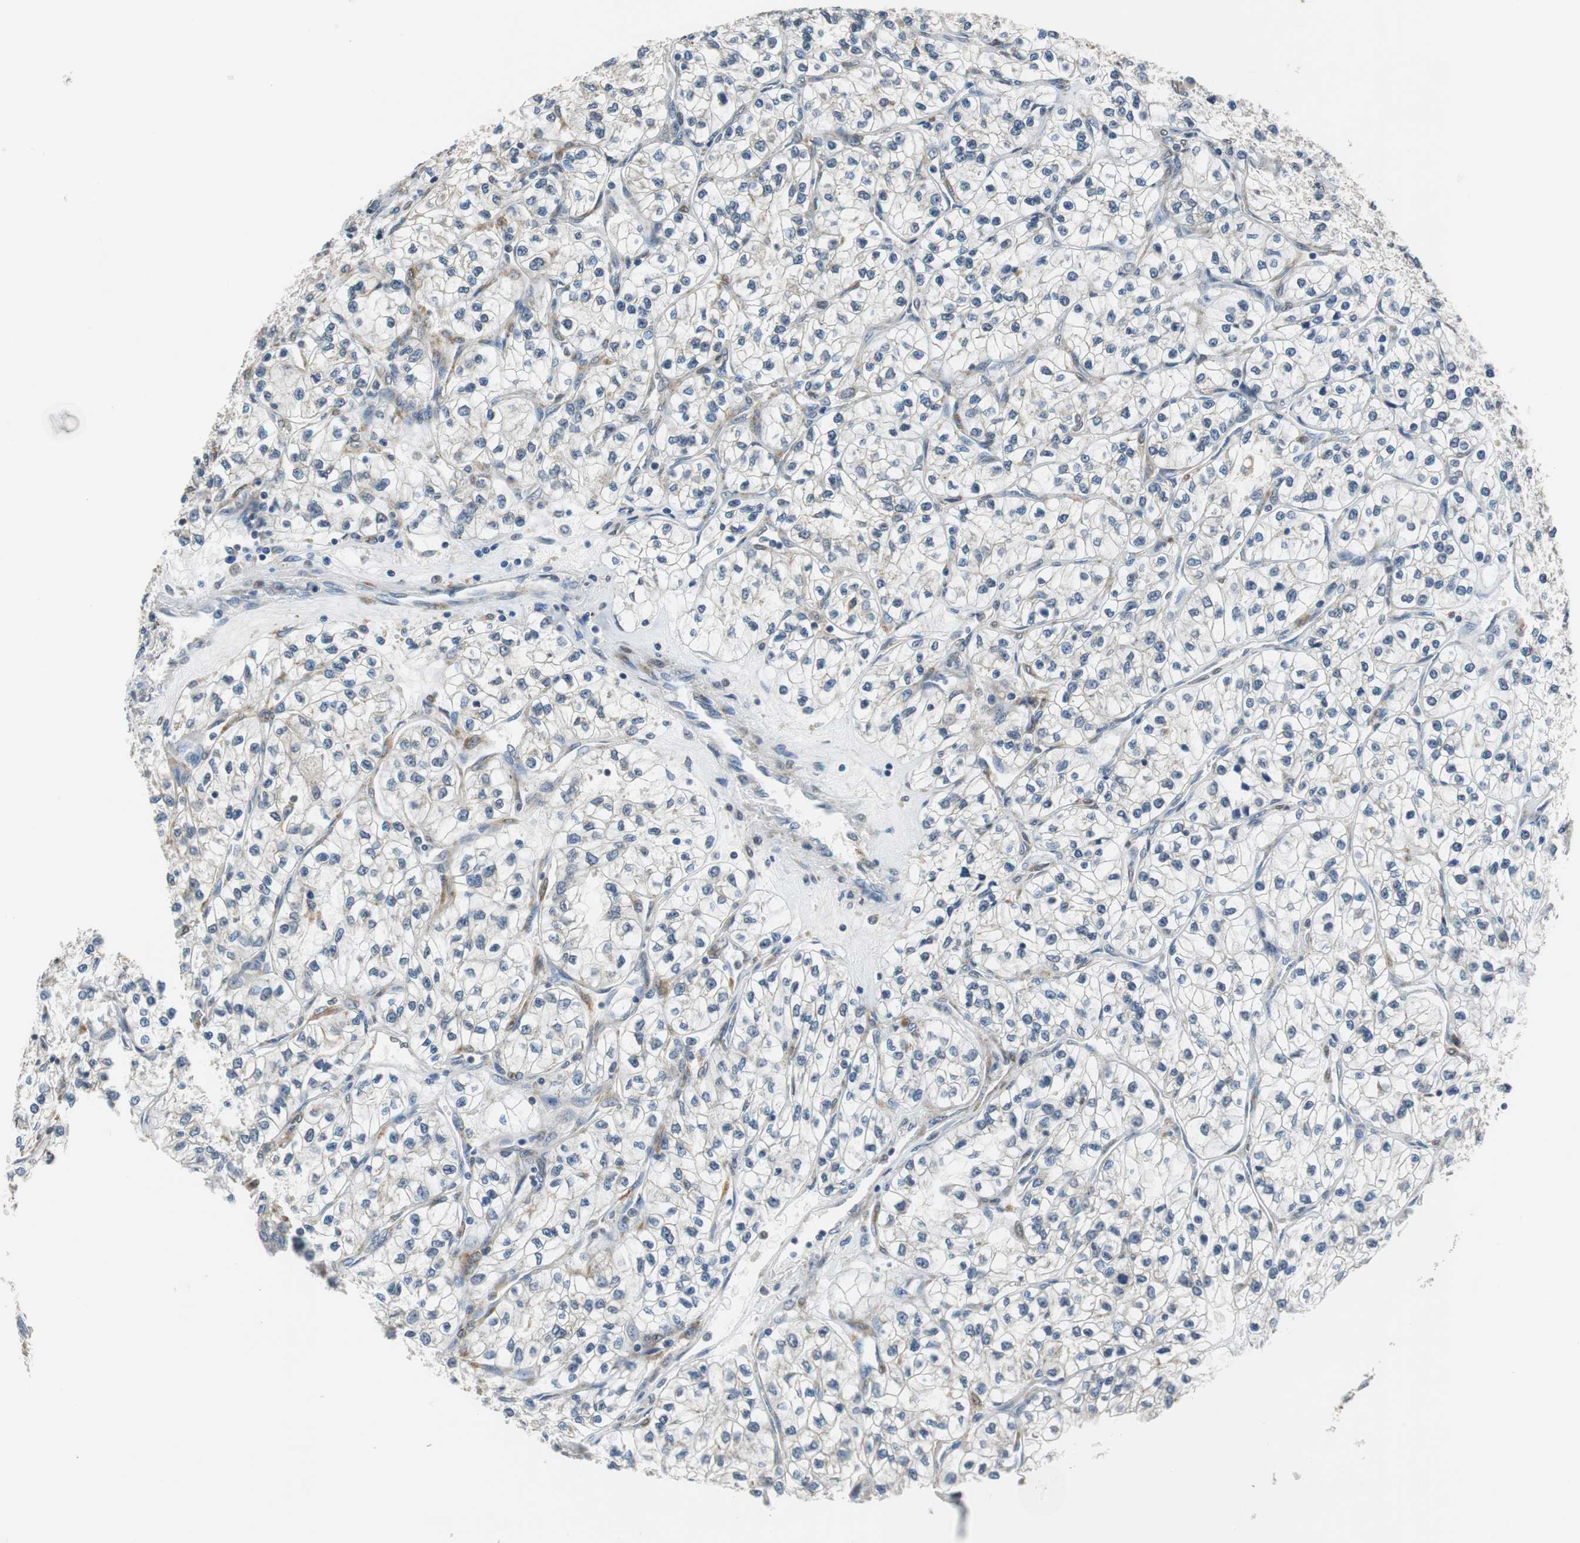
{"staining": {"intensity": "negative", "quantity": "none", "location": "none"}, "tissue": "renal cancer", "cell_type": "Tumor cells", "image_type": "cancer", "snomed": [{"axis": "morphology", "description": "Adenocarcinoma, NOS"}, {"axis": "topography", "description": "Kidney"}], "caption": "Immunohistochemistry (IHC) histopathology image of human renal adenocarcinoma stained for a protein (brown), which demonstrates no staining in tumor cells. (DAB immunohistochemistry (IHC) visualized using brightfield microscopy, high magnification).", "gene": "CNOT3", "patient": {"sex": "female", "age": 57}}